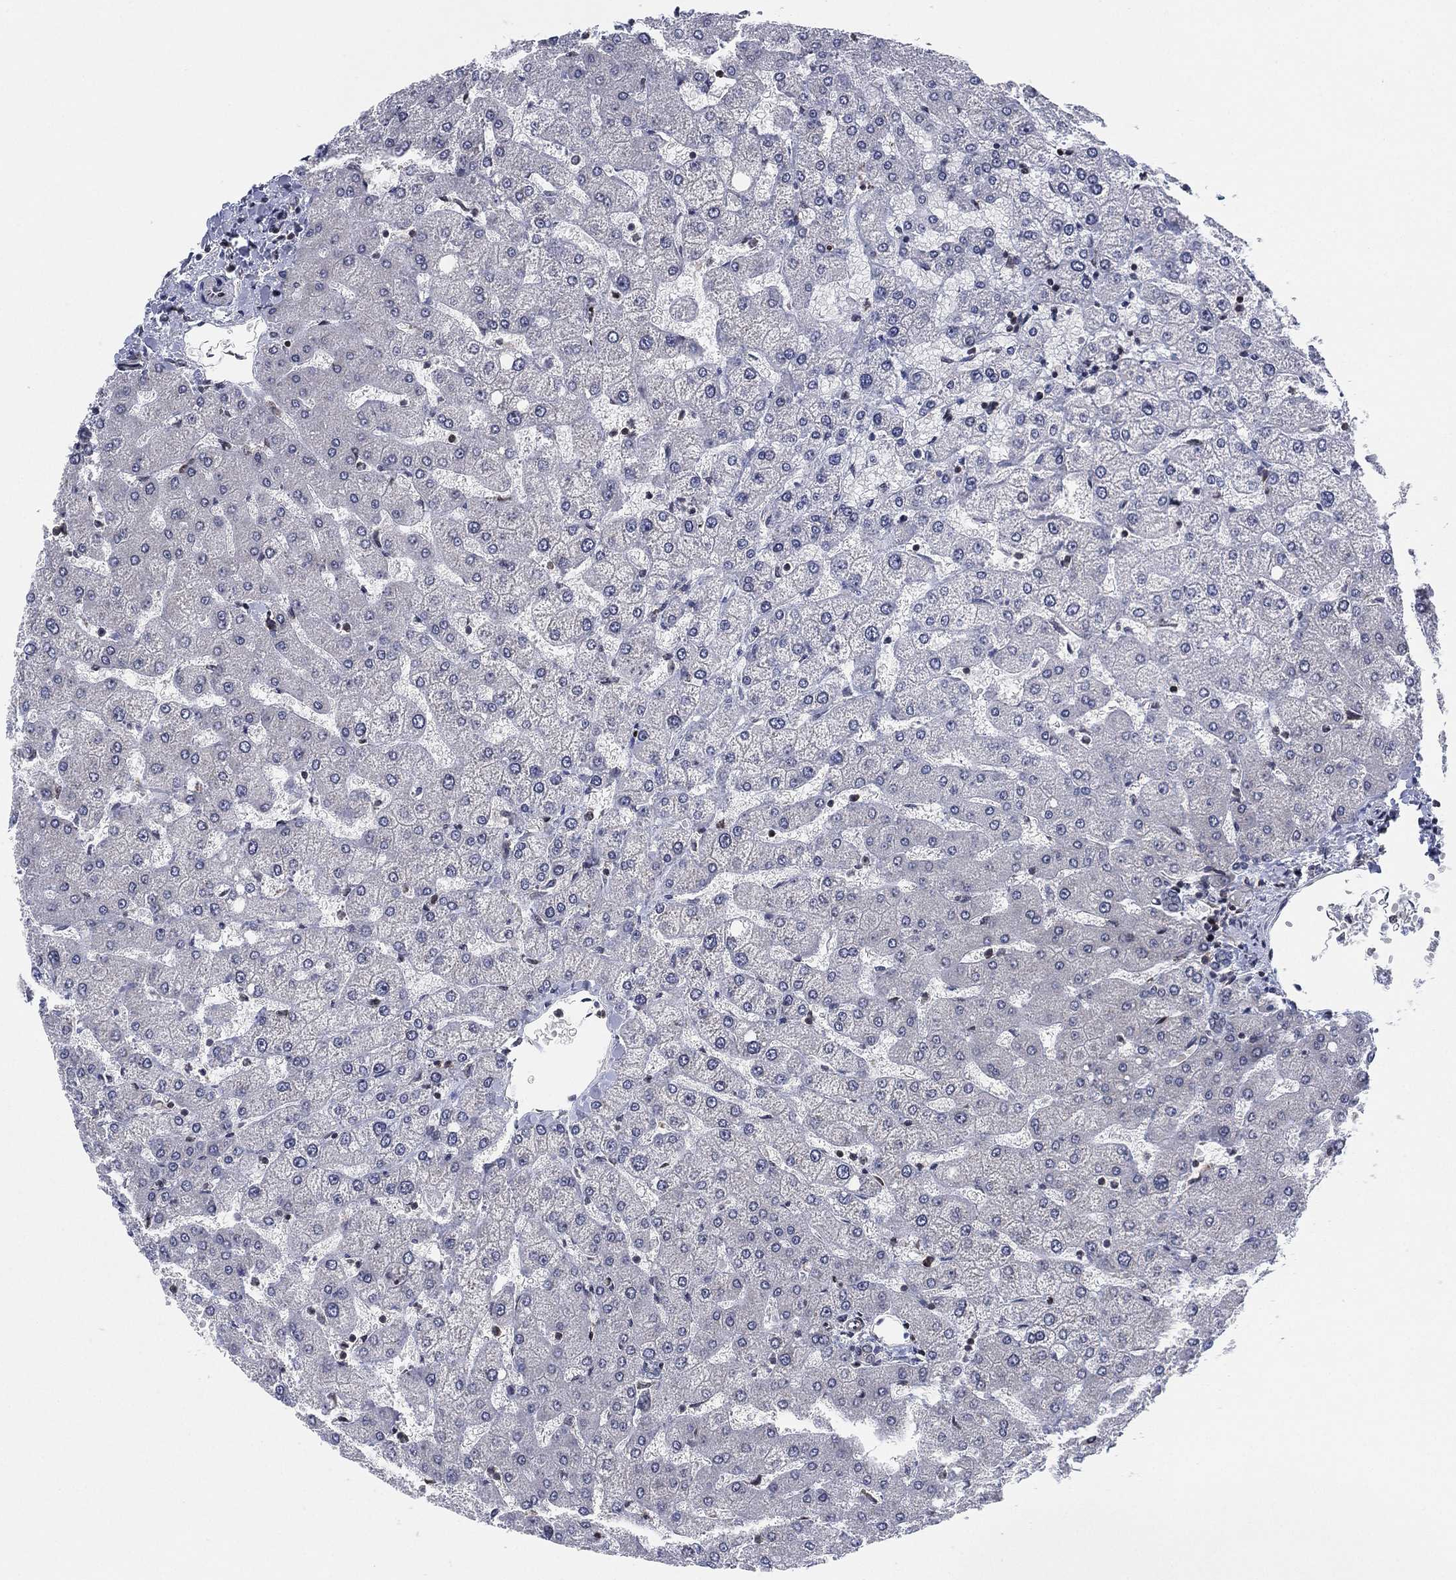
{"staining": {"intensity": "negative", "quantity": "none", "location": "none"}, "tissue": "liver", "cell_type": "Cholangiocytes", "image_type": "normal", "snomed": [{"axis": "morphology", "description": "Normal tissue, NOS"}, {"axis": "topography", "description": "Liver"}], "caption": "This is an IHC micrograph of normal human liver. There is no expression in cholangiocytes.", "gene": "TMCO1", "patient": {"sex": "female", "age": 54}}